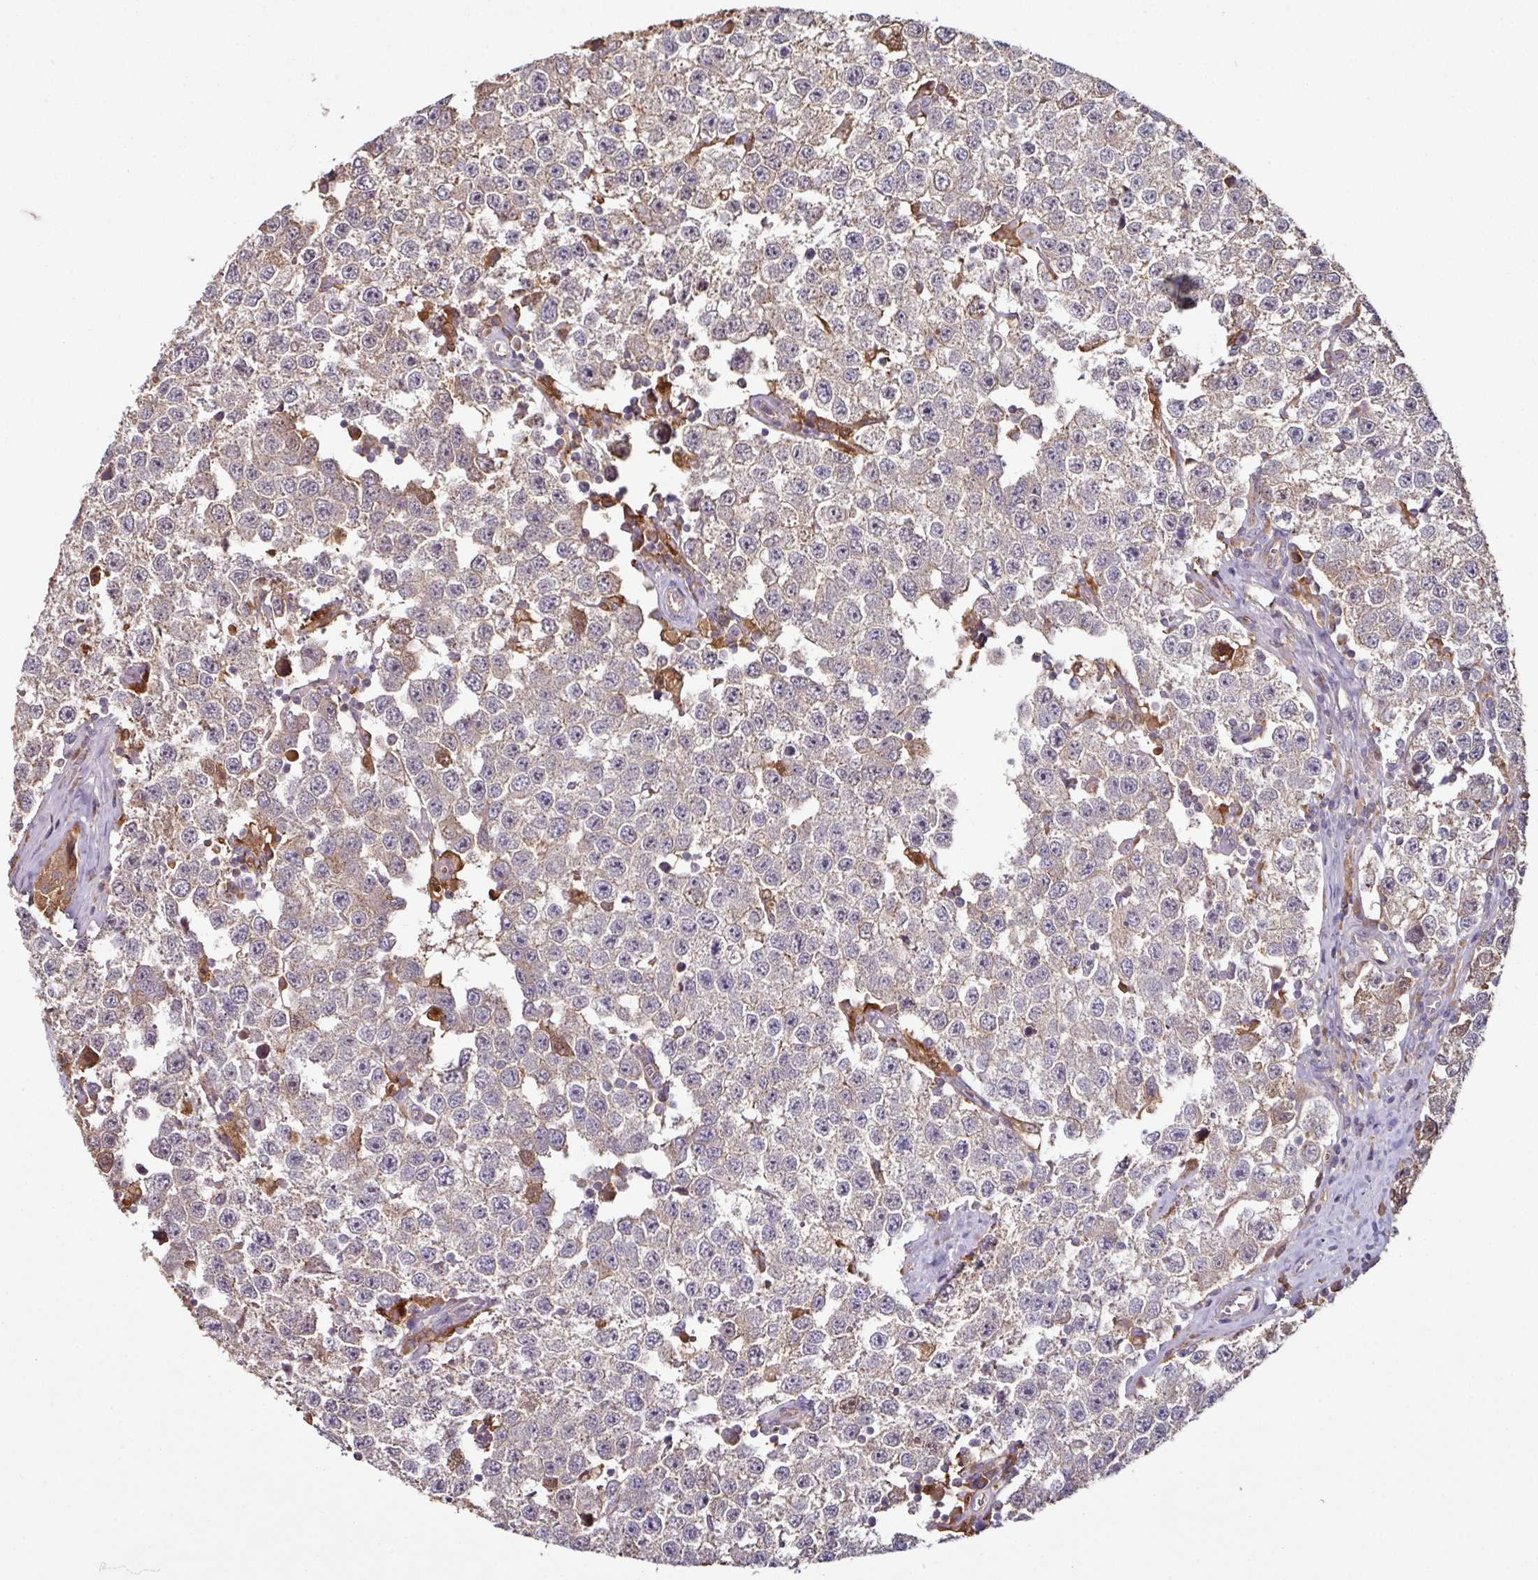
{"staining": {"intensity": "weak", "quantity": "<25%", "location": "cytoplasmic/membranous"}, "tissue": "testis cancer", "cell_type": "Tumor cells", "image_type": "cancer", "snomed": [{"axis": "morphology", "description": "Seminoma, NOS"}, {"axis": "topography", "description": "Testis"}], "caption": "Immunohistochemistry histopathology image of neoplastic tissue: human seminoma (testis) stained with DAB (3,3'-diaminobenzidine) shows no significant protein staining in tumor cells.", "gene": "GNPDA1", "patient": {"sex": "male", "age": 34}}